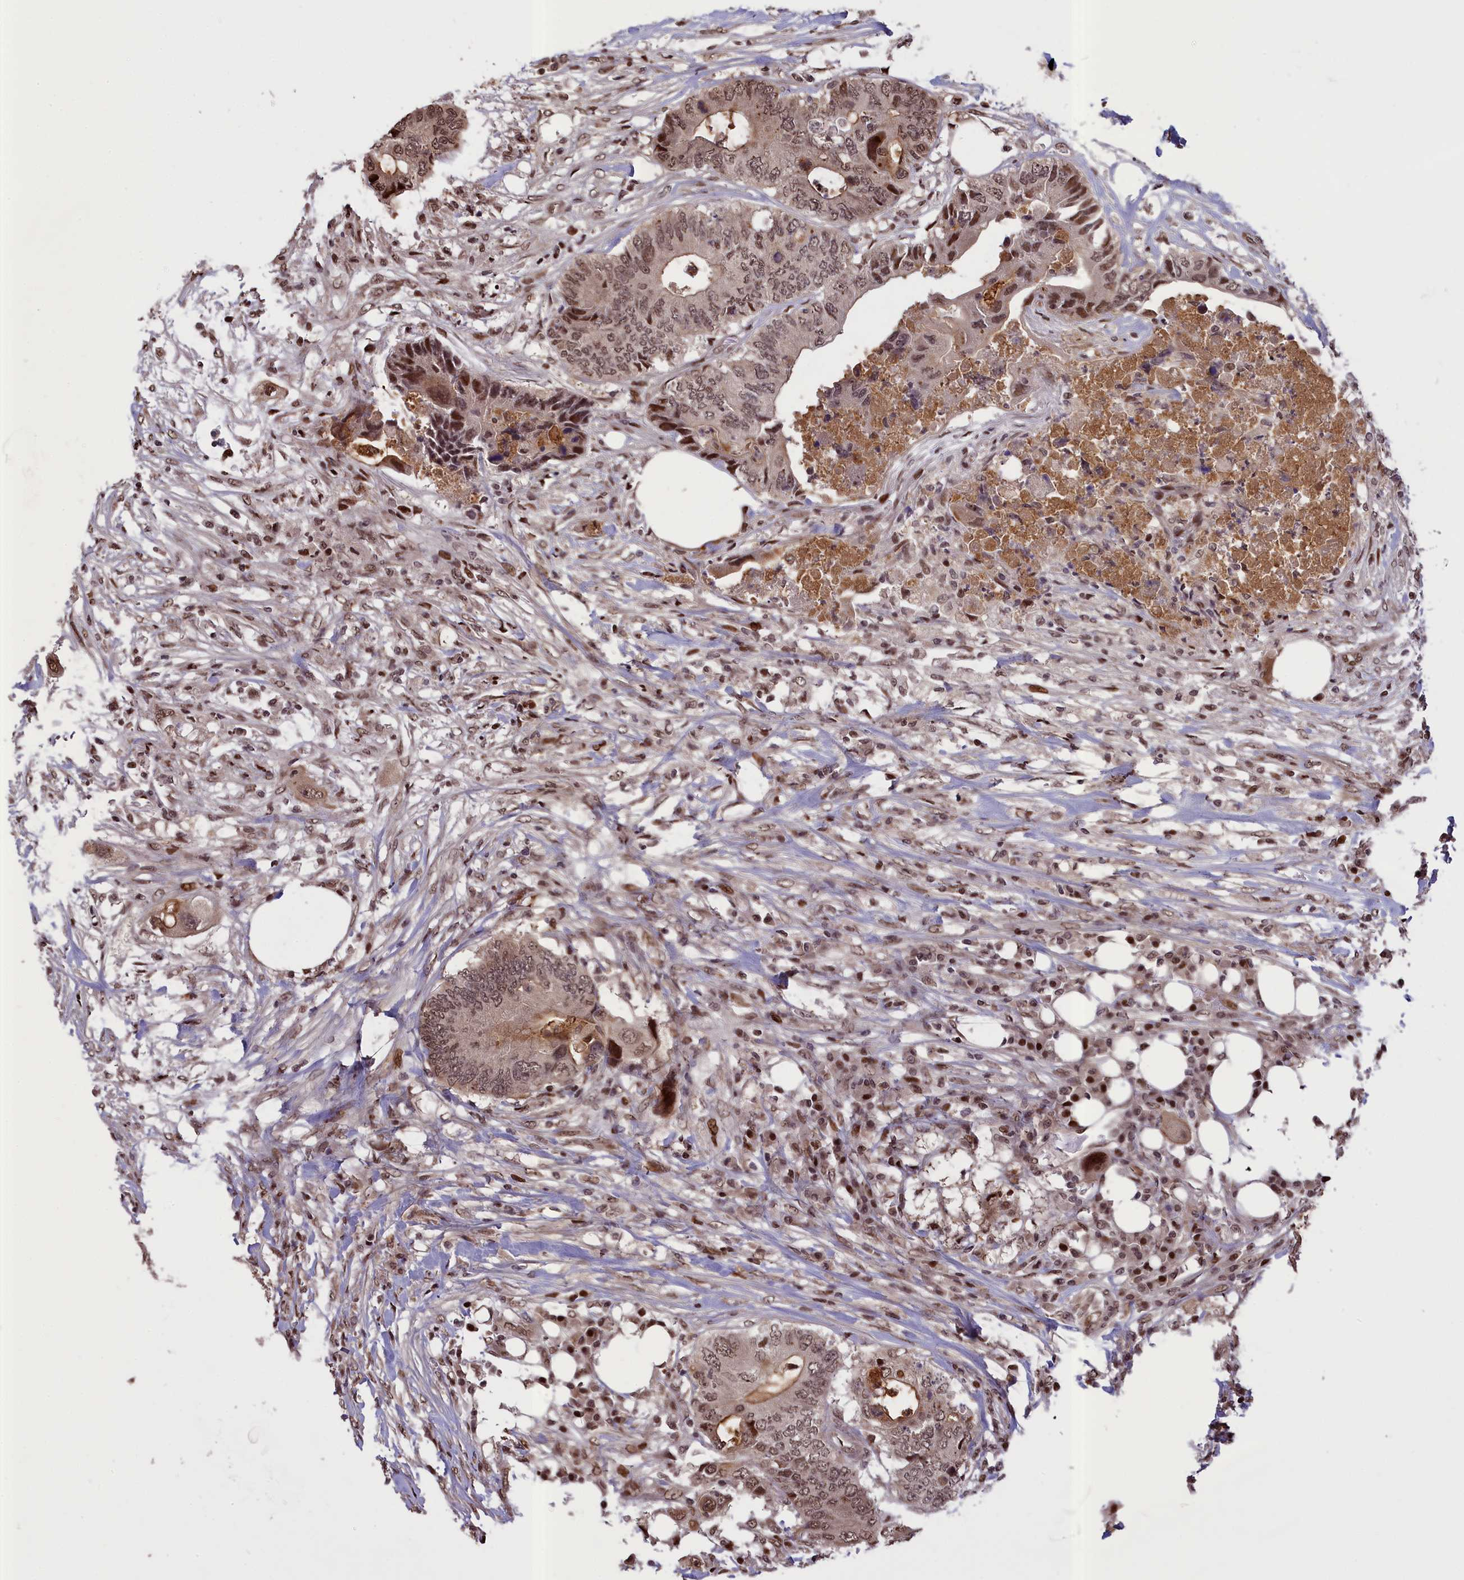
{"staining": {"intensity": "moderate", "quantity": ">75%", "location": "cytoplasmic/membranous,nuclear"}, "tissue": "colorectal cancer", "cell_type": "Tumor cells", "image_type": "cancer", "snomed": [{"axis": "morphology", "description": "Adenocarcinoma, NOS"}, {"axis": "topography", "description": "Colon"}], "caption": "Immunohistochemical staining of human colorectal adenocarcinoma demonstrates moderate cytoplasmic/membranous and nuclear protein staining in about >75% of tumor cells.", "gene": "RELB", "patient": {"sex": "male", "age": 71}}